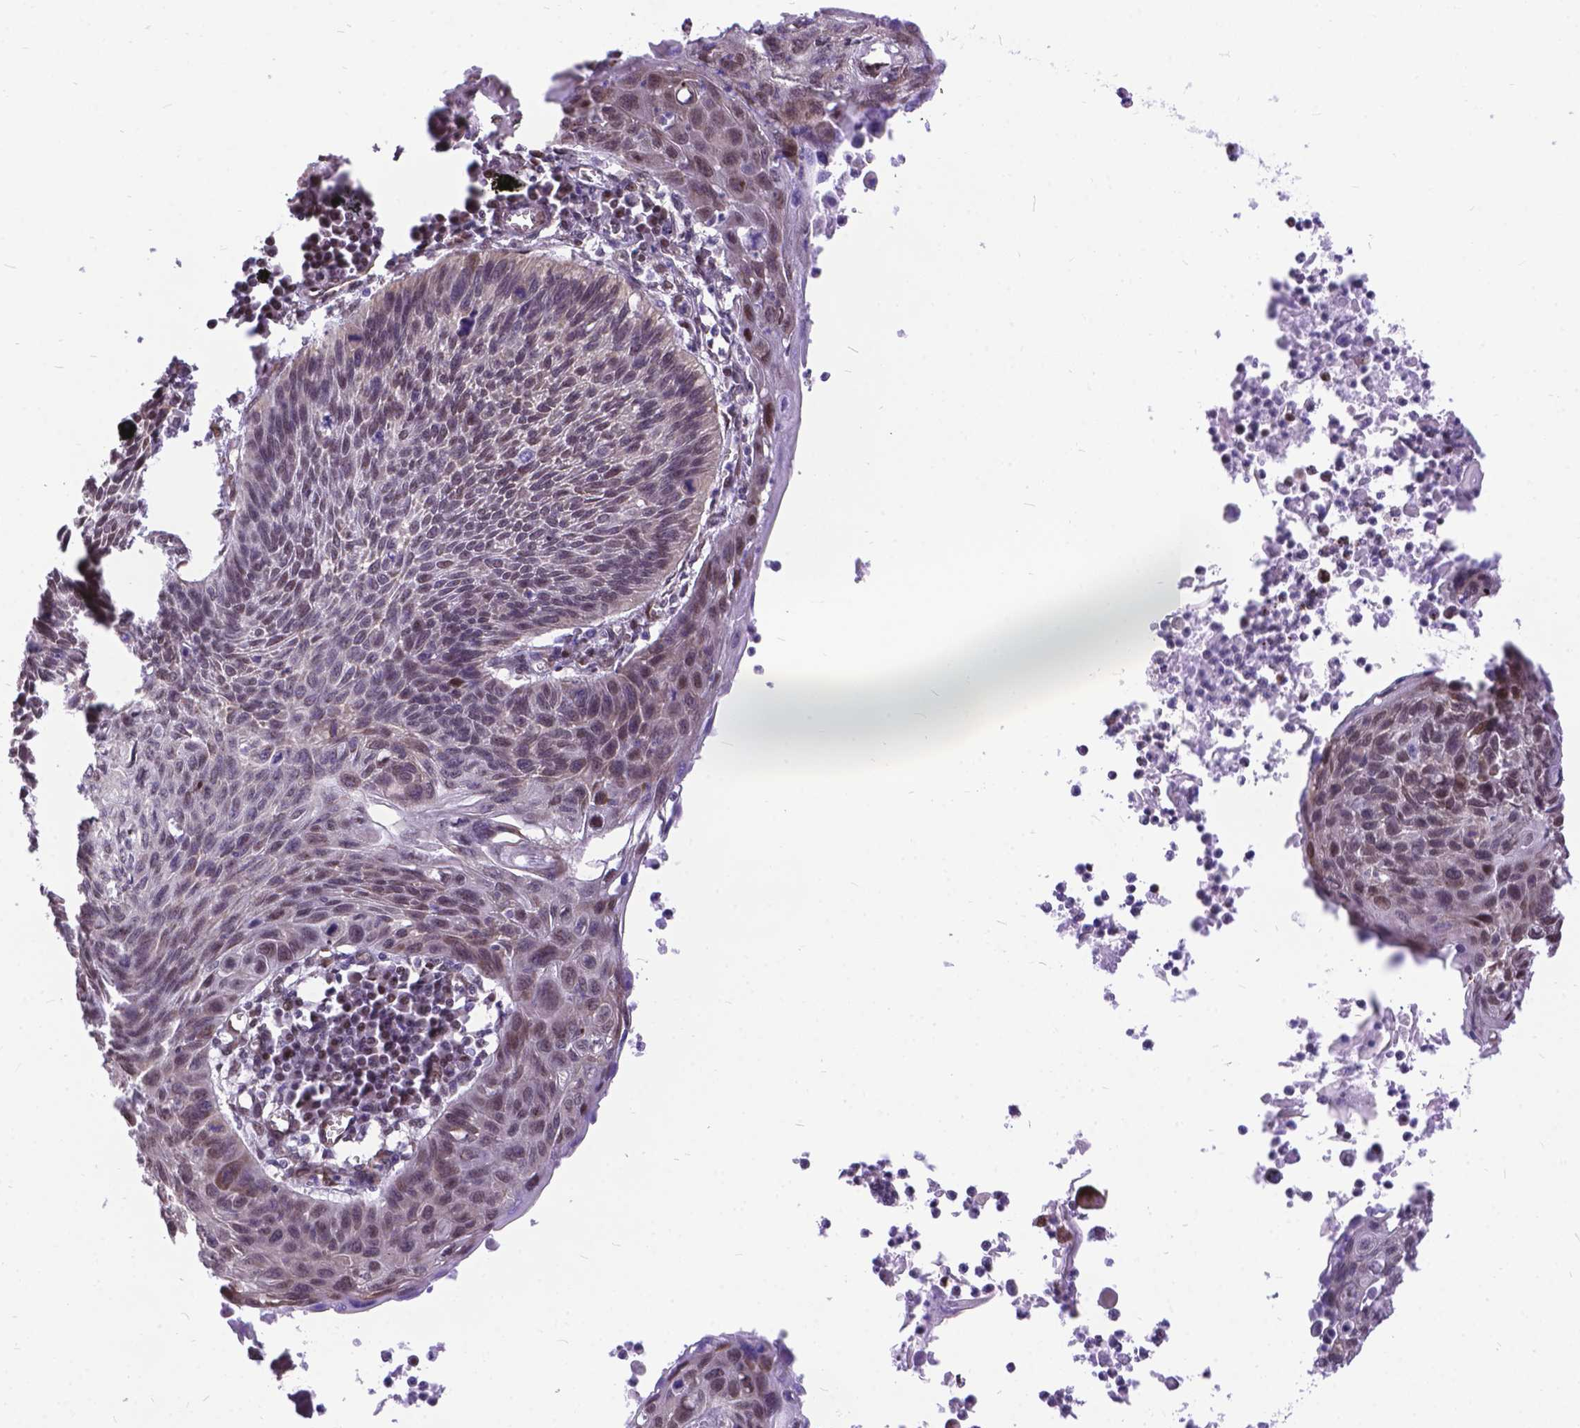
{"staining": {"intensity": "weak", "quantity": "25%-75%", "location": "nuclear"}, "tissue": "lung cancer", "cell_type": "Tumor cells", "image_type": "cancer", "snomed": [{"axis": "morphology", "description": "Squamous cell carcinoma, NOS"}, {"axis": "topography", "description": "Lung"}], "caption": "A low amount of weak nuclear expression is present in approximately 25%-75% of tumor cells in lung squamous cell carcinoma tissue.", "gene": "FAM124B", "patient": {"sex": "male", "age": 78}}